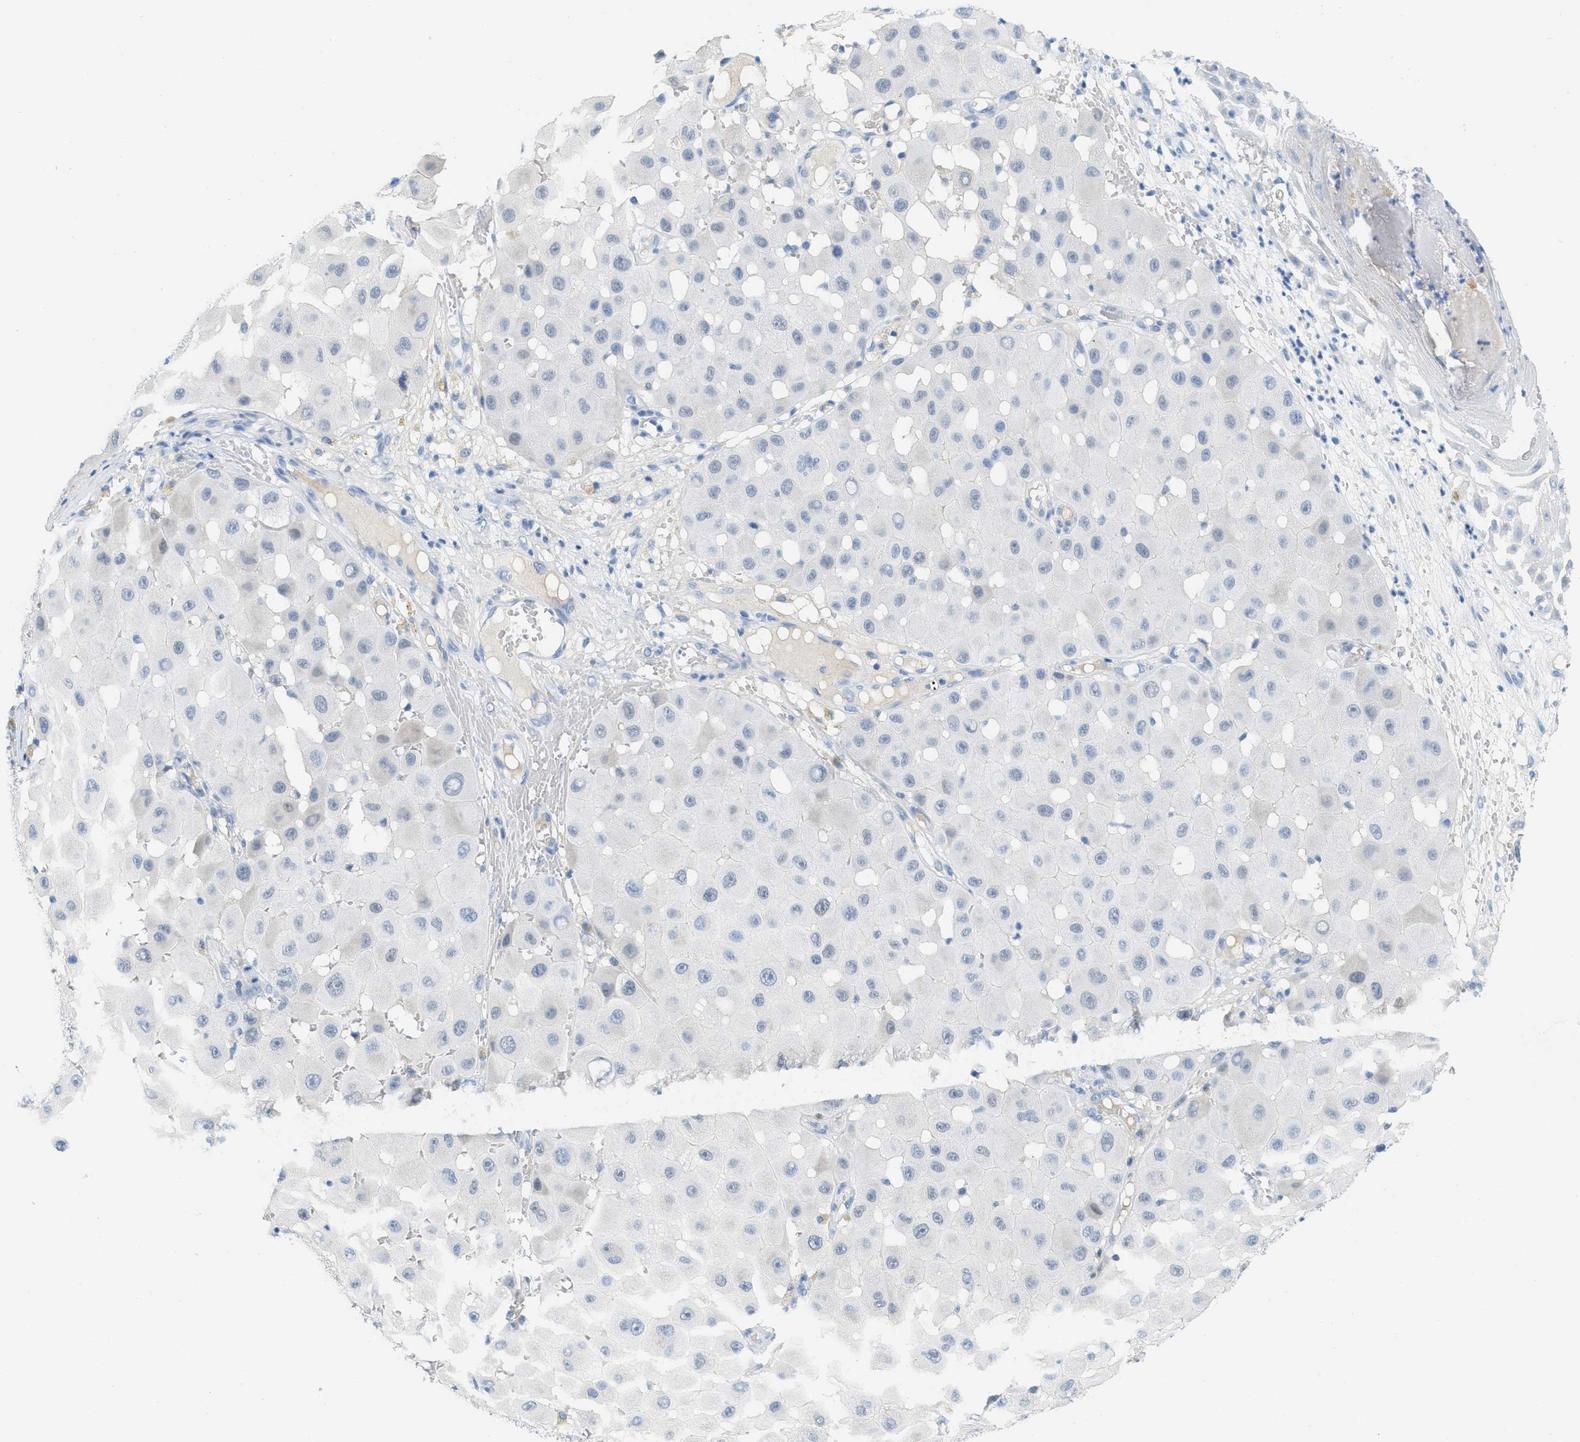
{"staining": {"intensity": "negative", "quantity": "none", "location": "none"}, "tissue": "melanoma", "cell_type": "Tumor cells", "image_type": "cancer", "snomed": [{"axis": "morphology", "description": "Malignant melanoma, NOS"}, {"axis": "topography", "description": "Skin"}], "caption": "Tumor cells are negative for brown protein staining in melanoma.", "gene": "HSF2", "patient": {"sex": "female", "age": 81}}